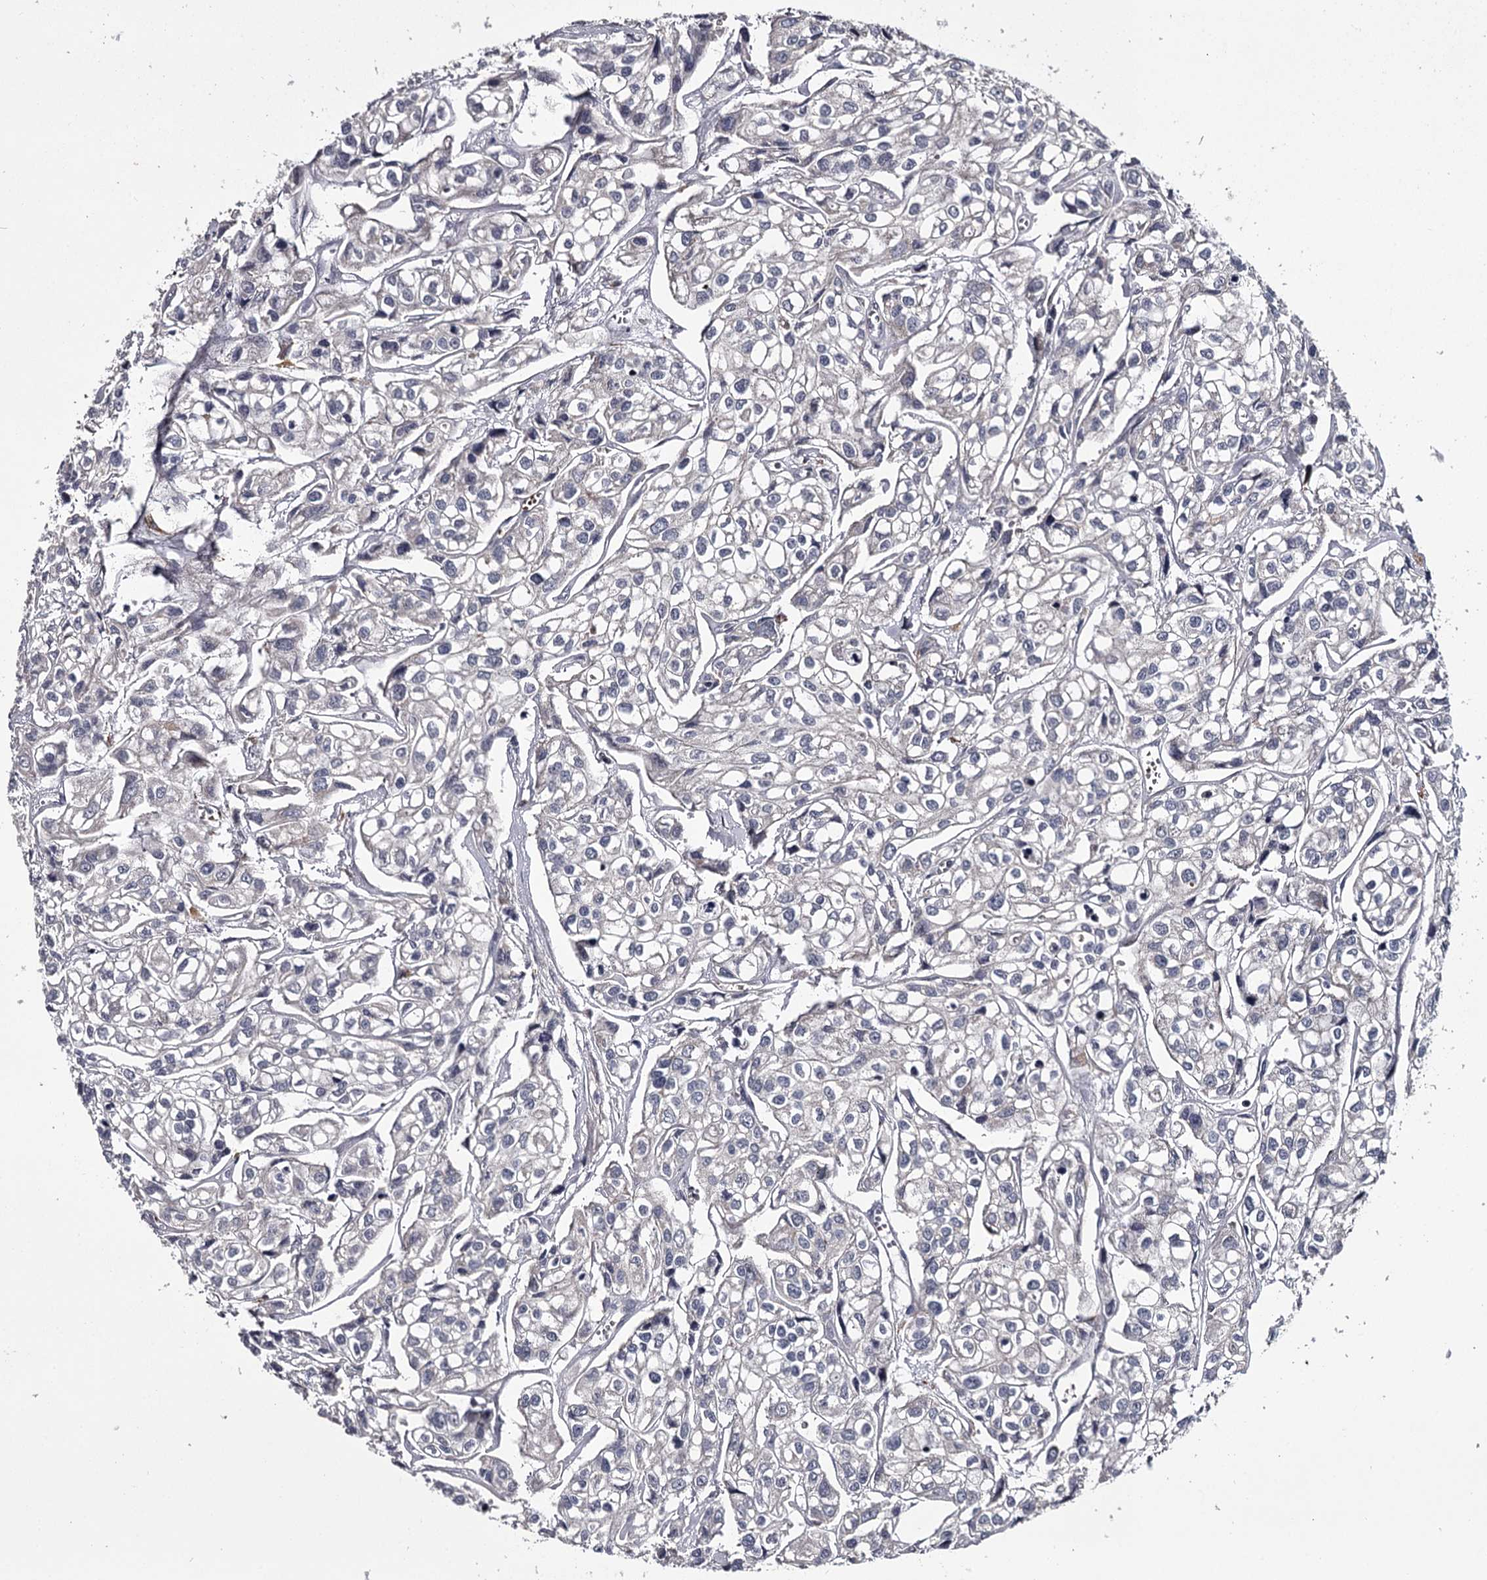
{"staining": {"intensity": "negative", "quantity": "none", "location": "none"}, "tissue": "urothelial cancer", "cell_type": "Tumor cells", "image_type": "cancer", "snomed": [{"axis": "morphology", "description": "Urothelial carcinoma, High grade"}, {"axis": "topography", "description": "Urinary bladder"}], "caption": "Tumor cells are negative for brown protein staining in urothelial carcinoma (high-grade). (DAB immunohistochemistry, high magnification).", "gene": "RASSF6", "patient": {"sex": "male", "age": 67}}